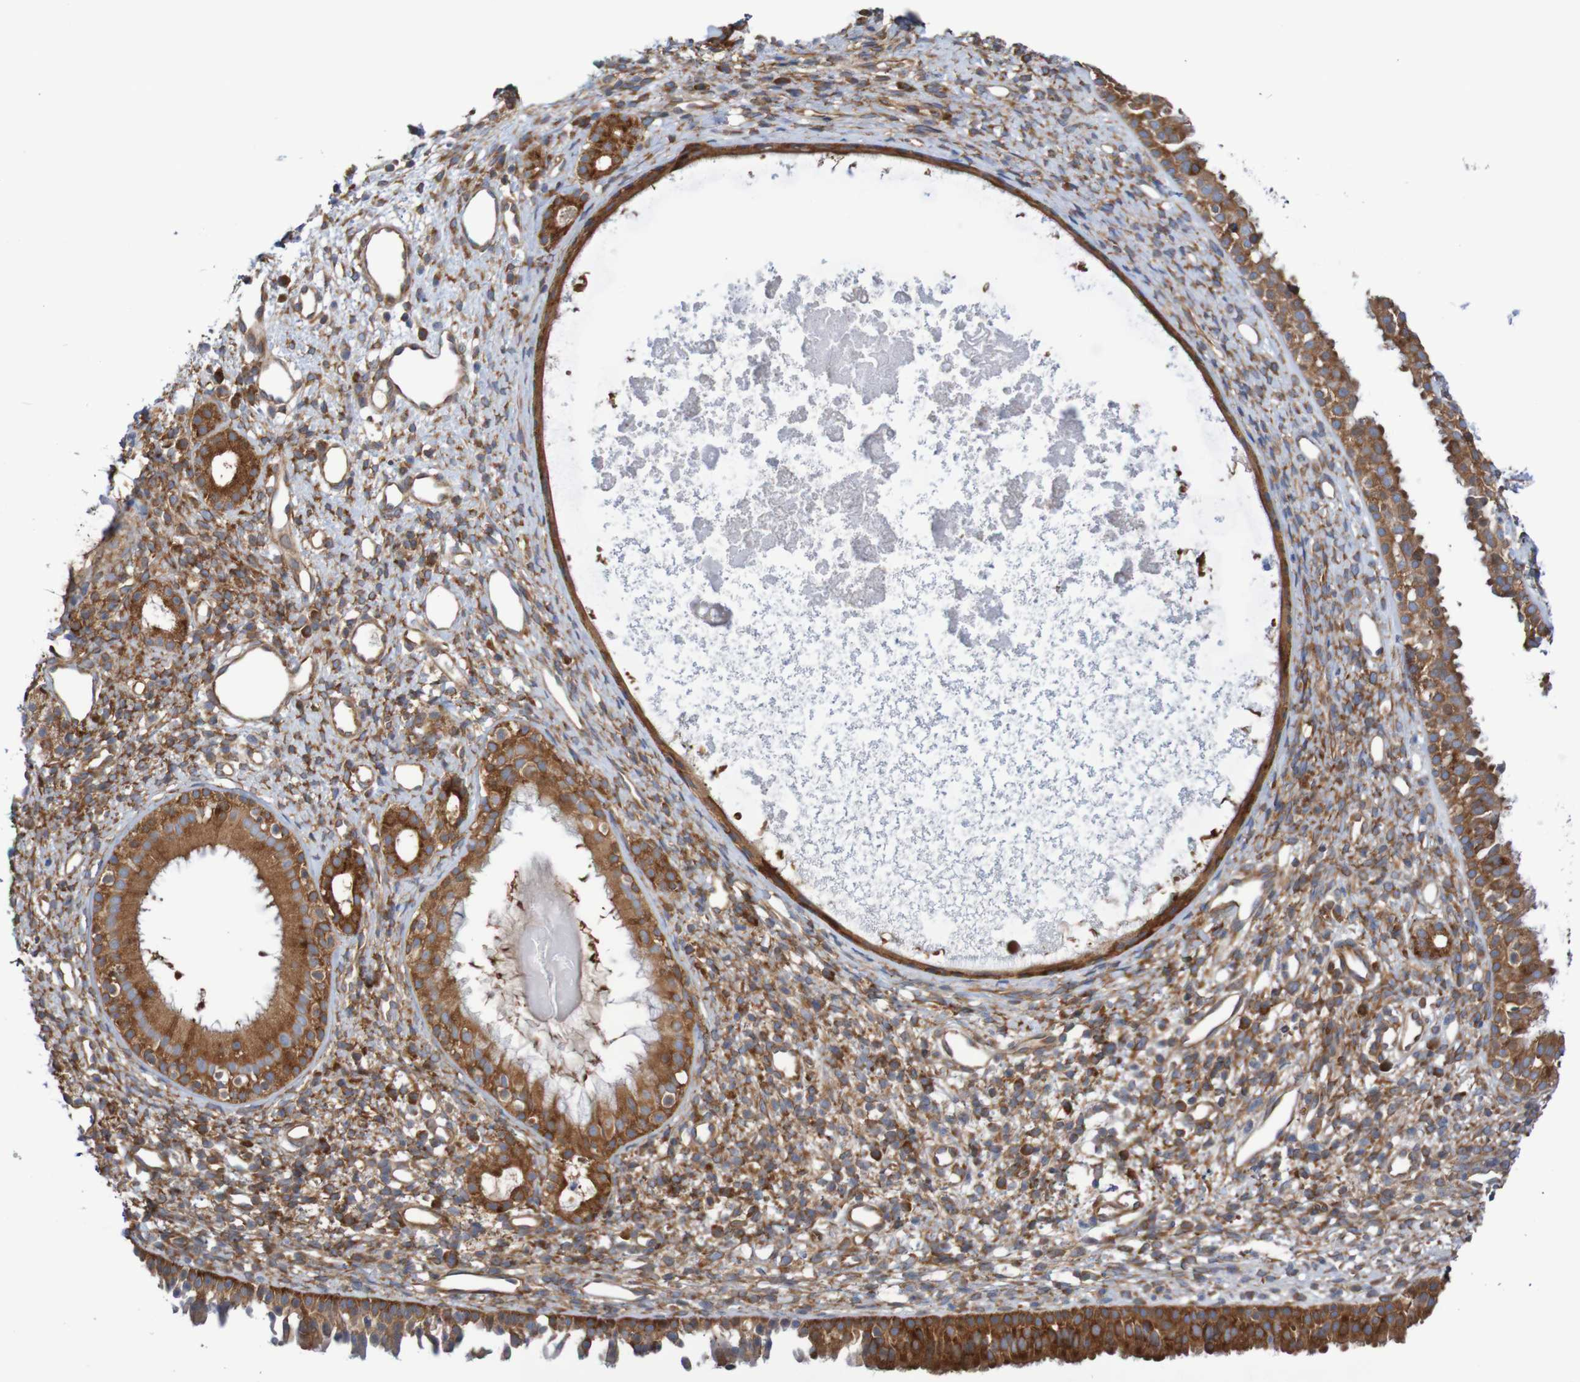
{"staining": {"intensity": "strong", "quantity": ">75%", "location": "cytoplasmic/membranous"}, "tissue": "nasopharynx", "cell_type": "Respiratory epithelial cells", "image_type": "normal", "snomed": [{"axis": "morphology", "description": "Normal tissue, NOS"}, {"axis": "topography", "description": "Nasopharynx"}], "caption": "Nasopharynx stained for a protein (brown) exhibits strong cytoplasmic/membranous positive staining in about >75% of respiratory epithelial cells.", "gene": "LRRC47", "patient": {"sex": "male", "age": 22}}